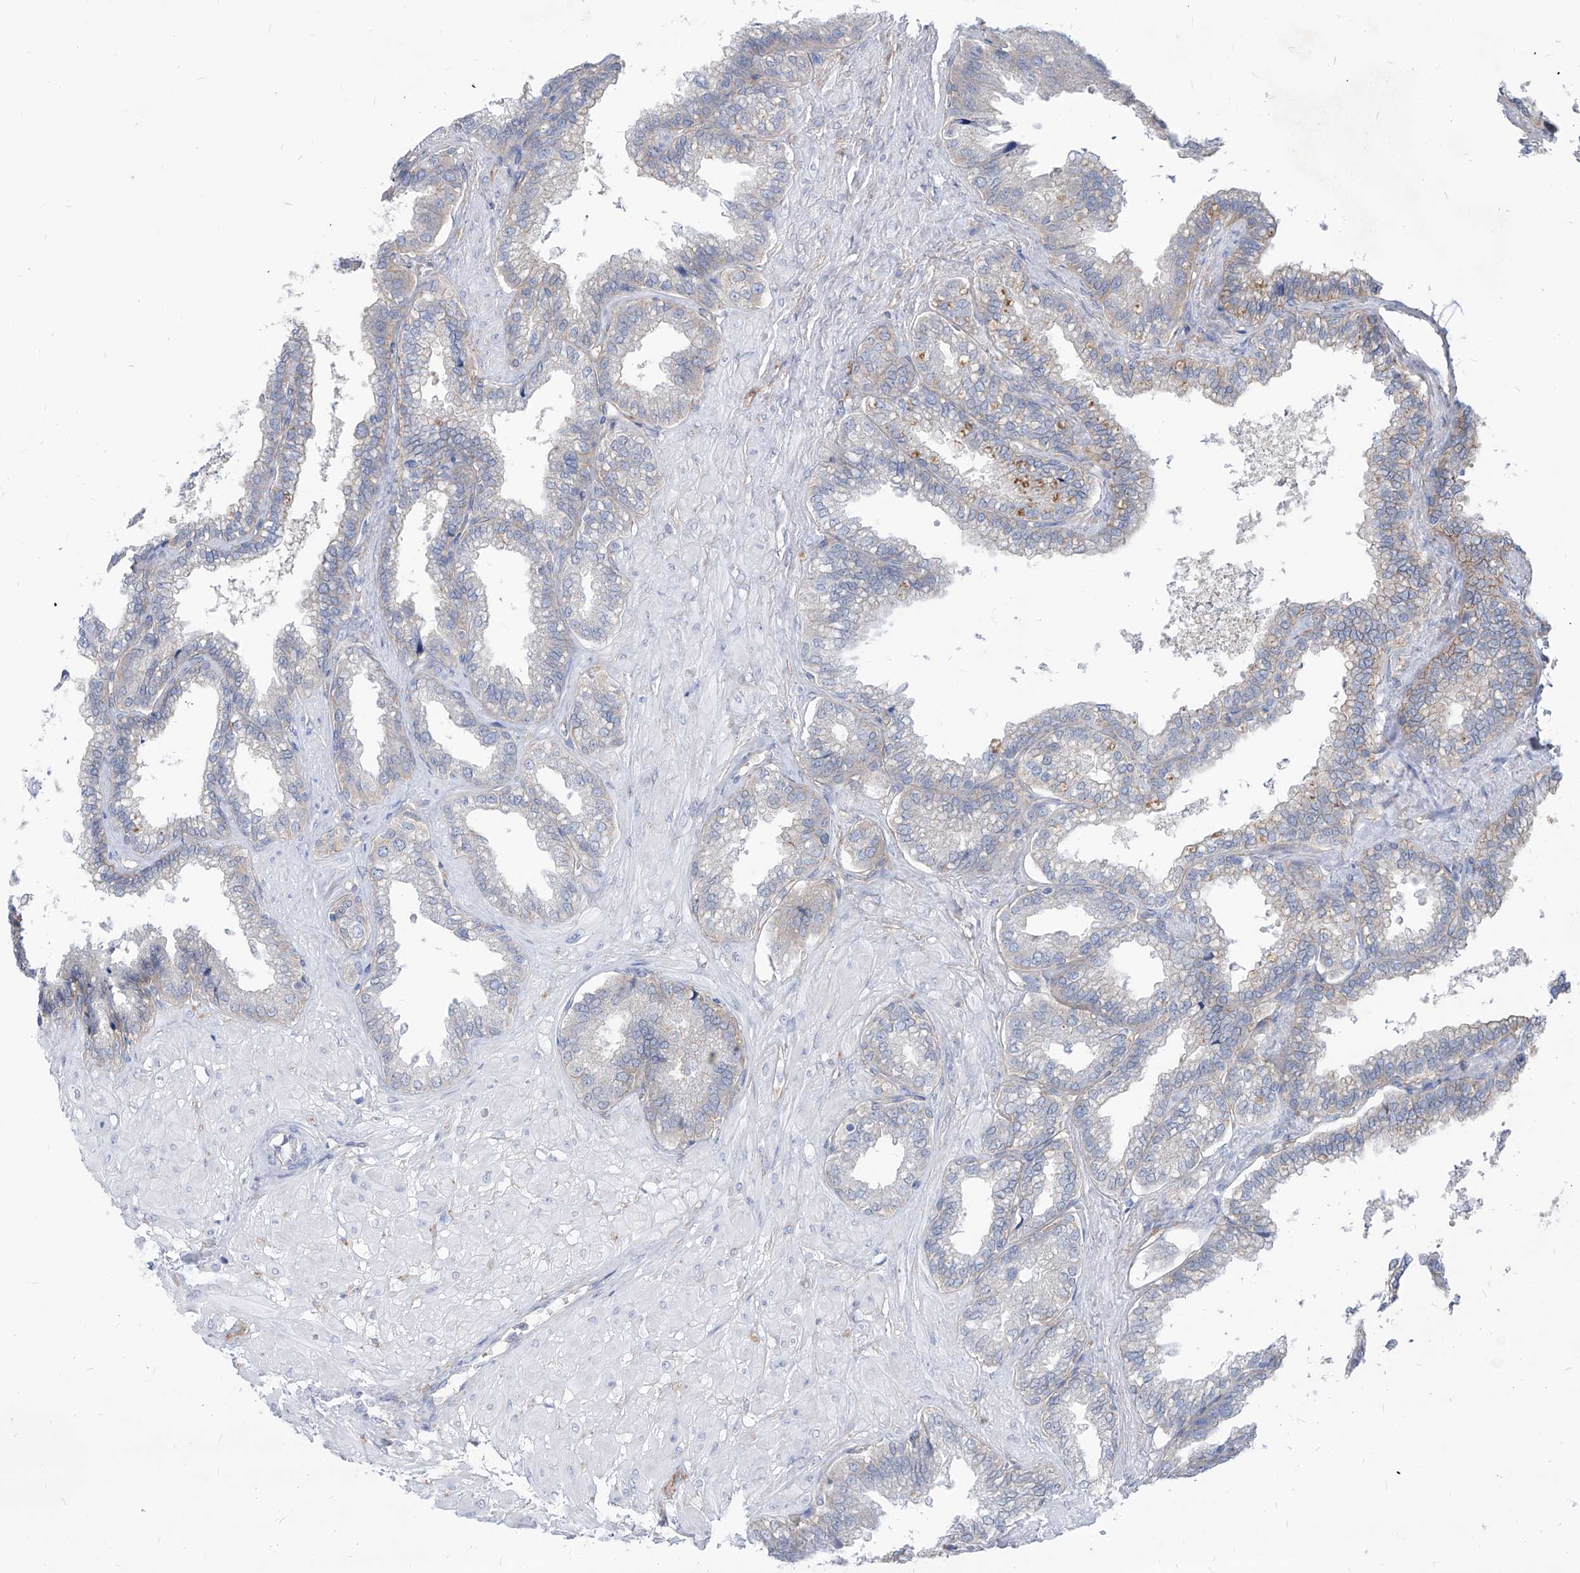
{"staining": {"intensity": "negative", "quantity": "none", "location": "none"}, "tissue": "seminal vesicle", "cell_type": "Glandular cells", "image_type": "normal", "snomed": [{"axis": "morphology", "description": "Normal tissue, NOS"}, {"axis": "topography", "description": "Seminal veicle"}], "caption": "Immunohistochemistry (IHC) of benign human seminal vesicle displays no expression in glandular cells.", "gene": "AKAP10", "patient": {"sex": "male", "age": 46}}